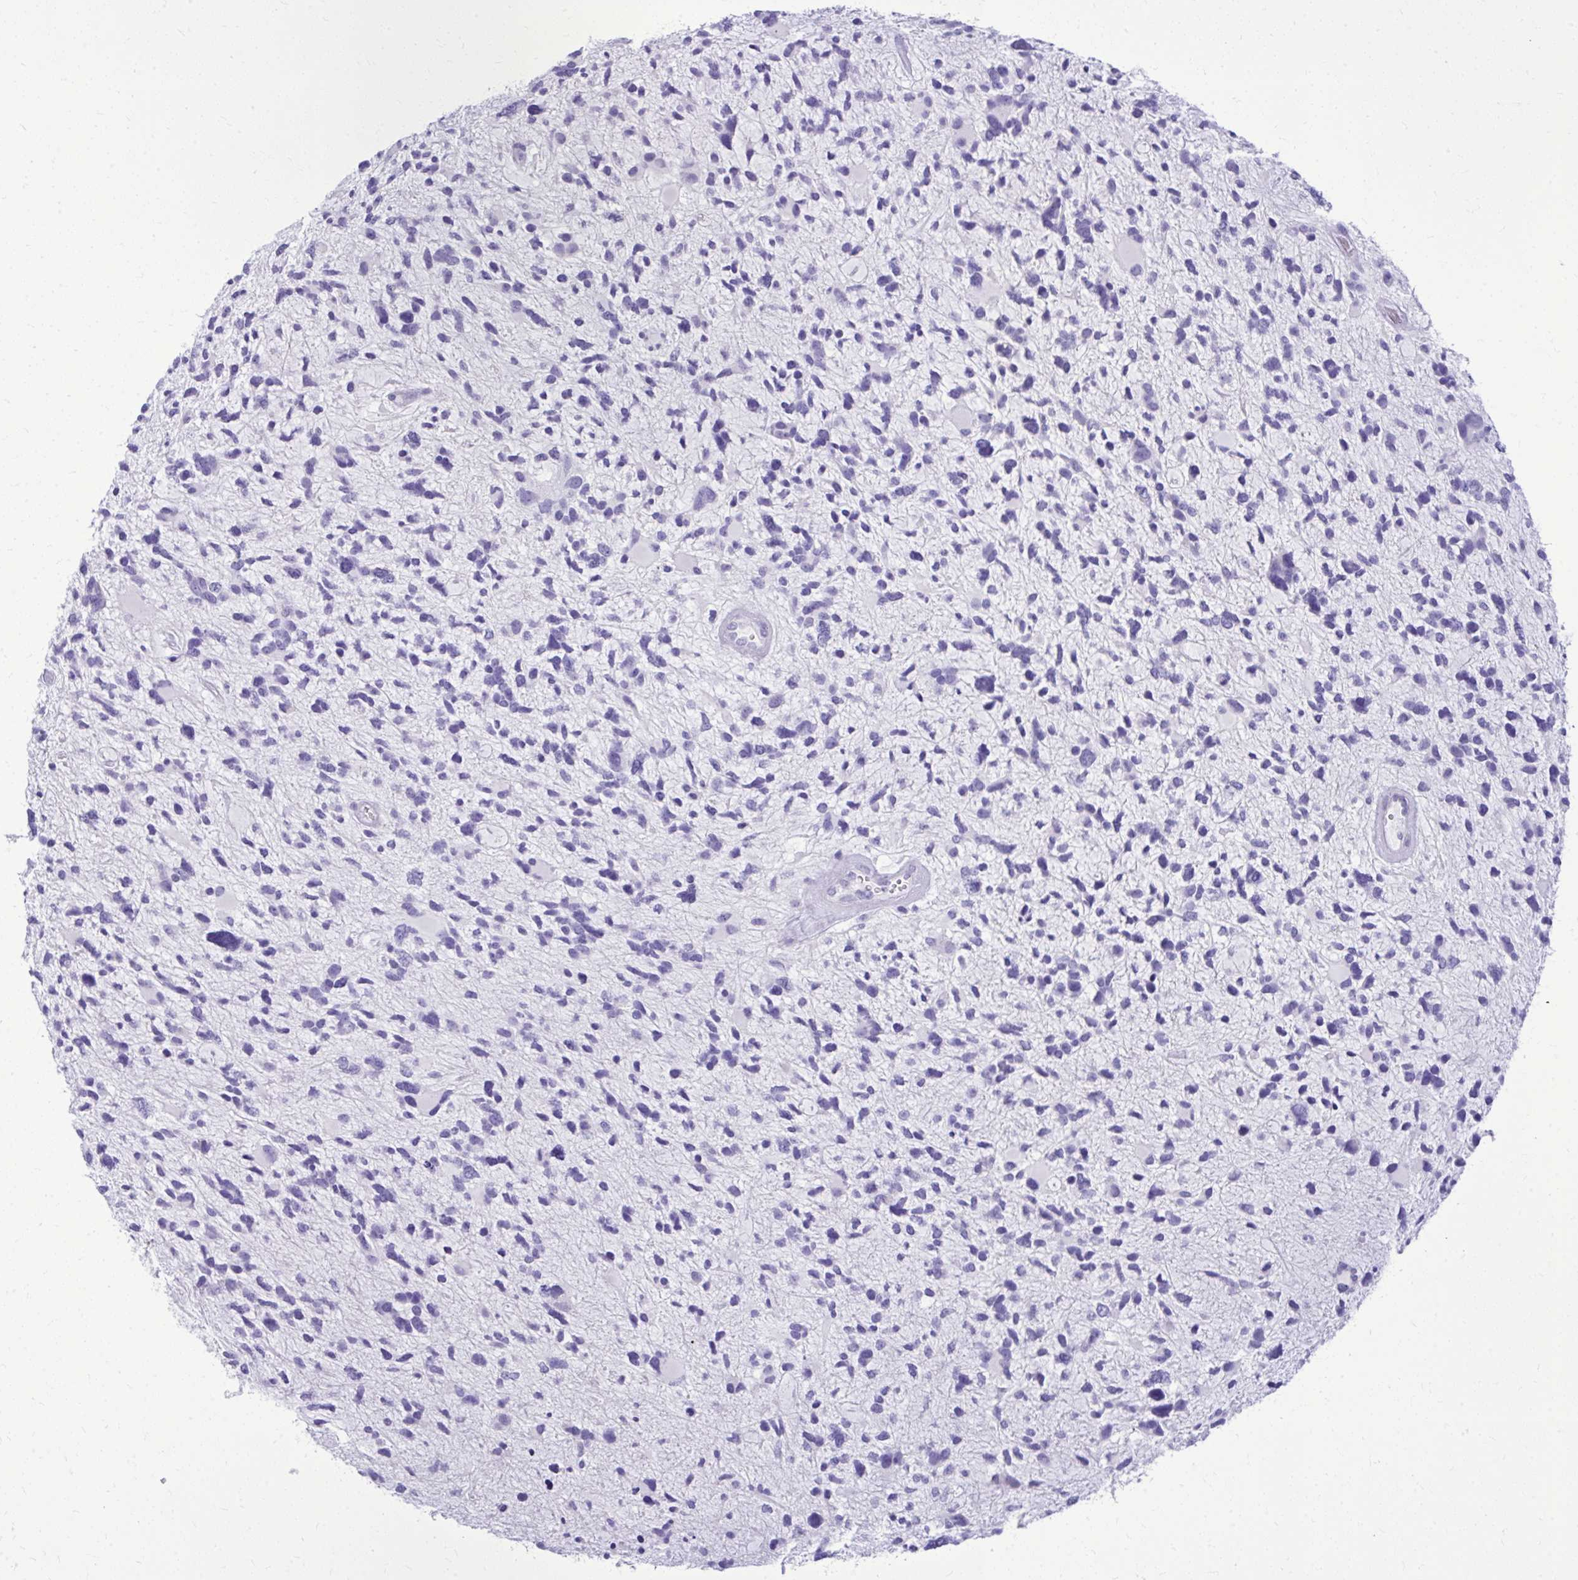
{"staining": {"intensity": "negative", "quantity": "none", "location": "none"}, "tissue": "glioma", "cell_type": "Tumor cells", "image_type": "cancer", "snomed": [{"axis": "morphology", "description": "Glioma, malignant, High grade"}, {"axis": "topography", "description": "Brain"}], "caption": "Micrograph shows no significant protein positivity in tumor cells of glioma.", "gene": "BCL6B", "patient": {"sex": "female", "age": 11}}